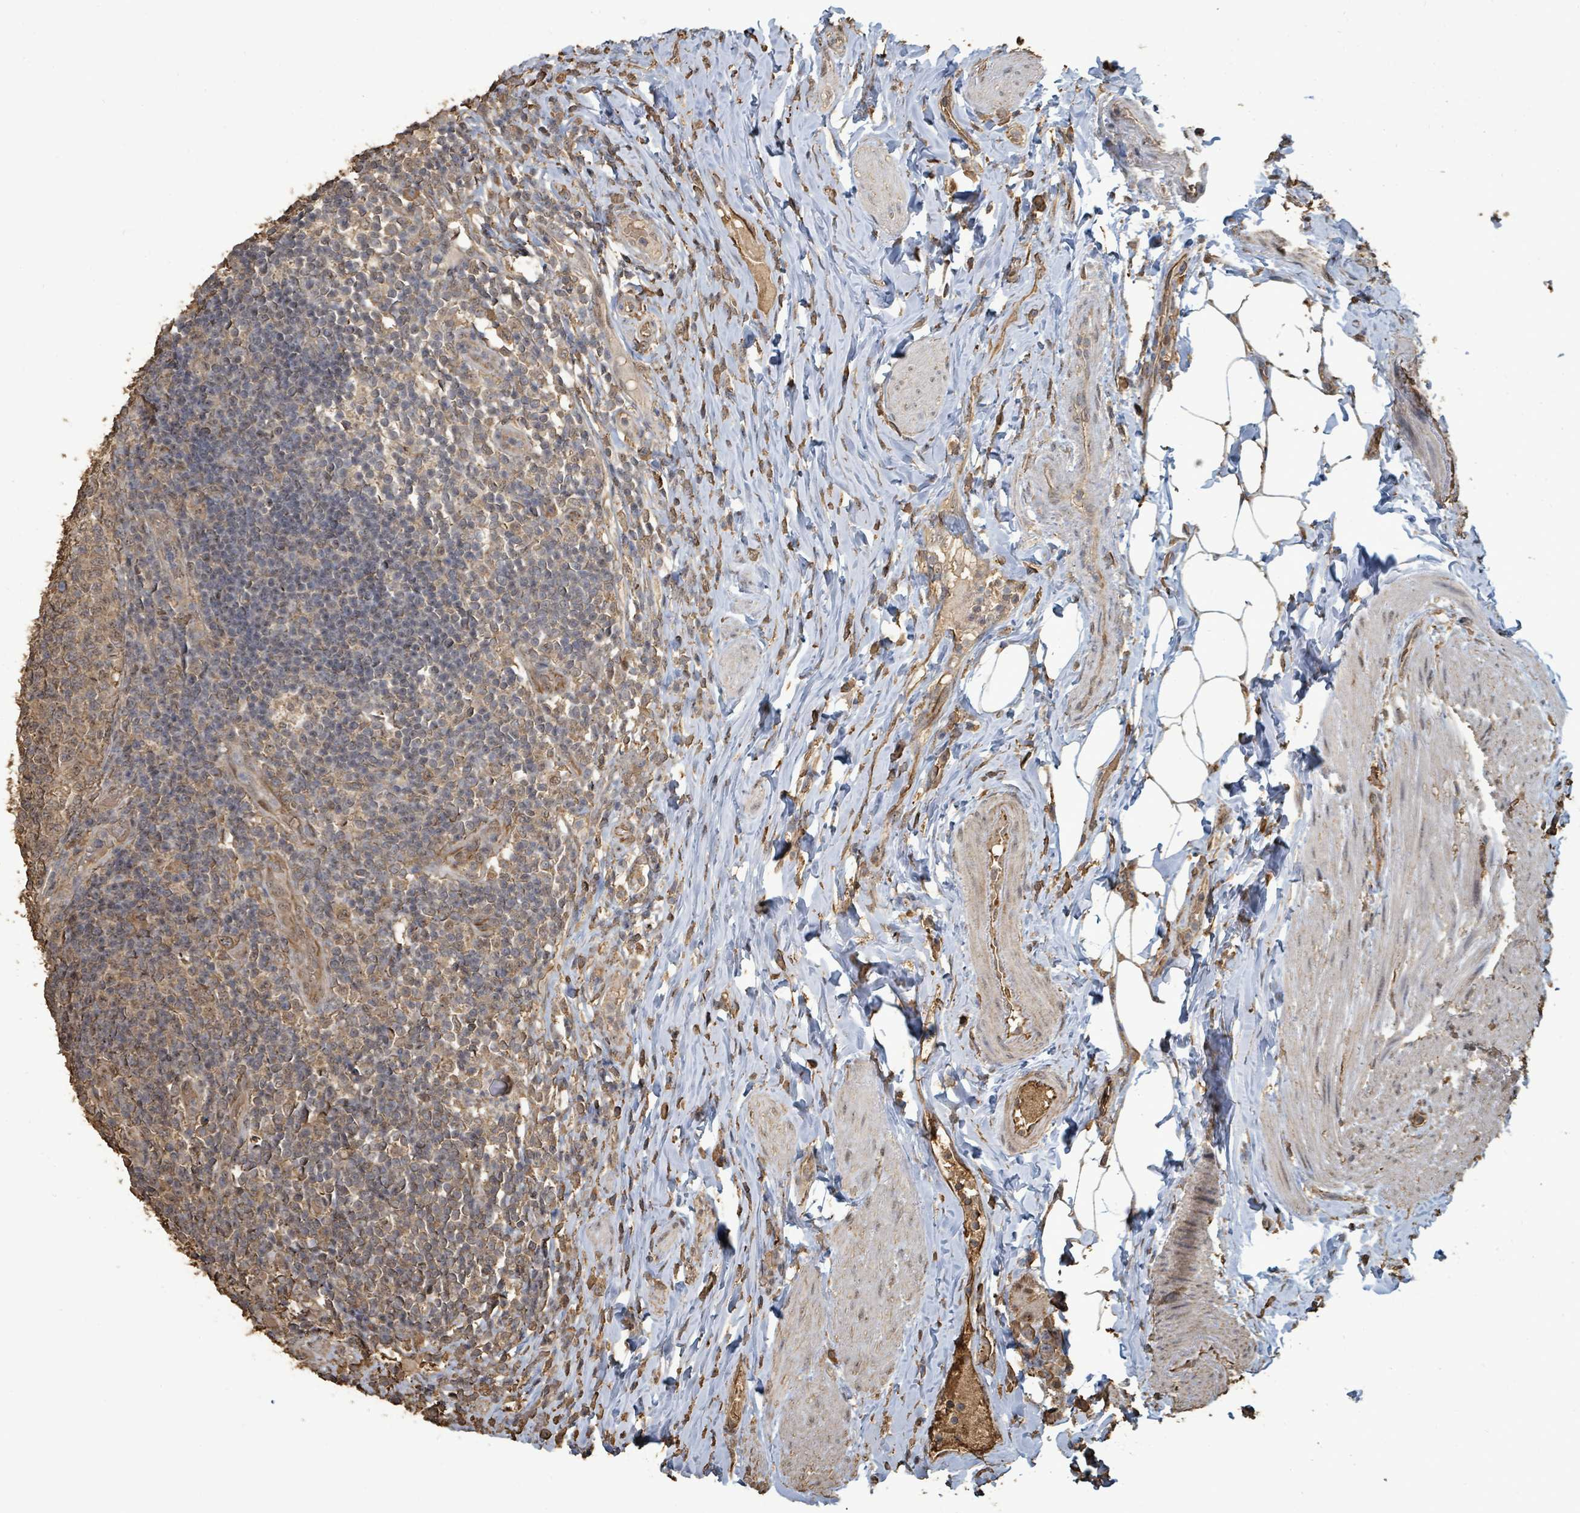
{"staining": {"intensity": "weak", "quantity": "25%-75%", "location": "nuclear"}, "tissue": "appendix", "cell_type": "Glandular cells", "image_type": "normal", "snomed": [{"axis": "morphology", "description": "Normal tissue, NOS"}, {"axis": "topography", "description": "Appendix"}], "caption": "Immunohistochemistry of benign human appendix shows low levels of weak nuclear expression in about 25%-75% of glandular cells.", "gene": "C6orf52", "patient": {"sex": "female", "age": 43}}